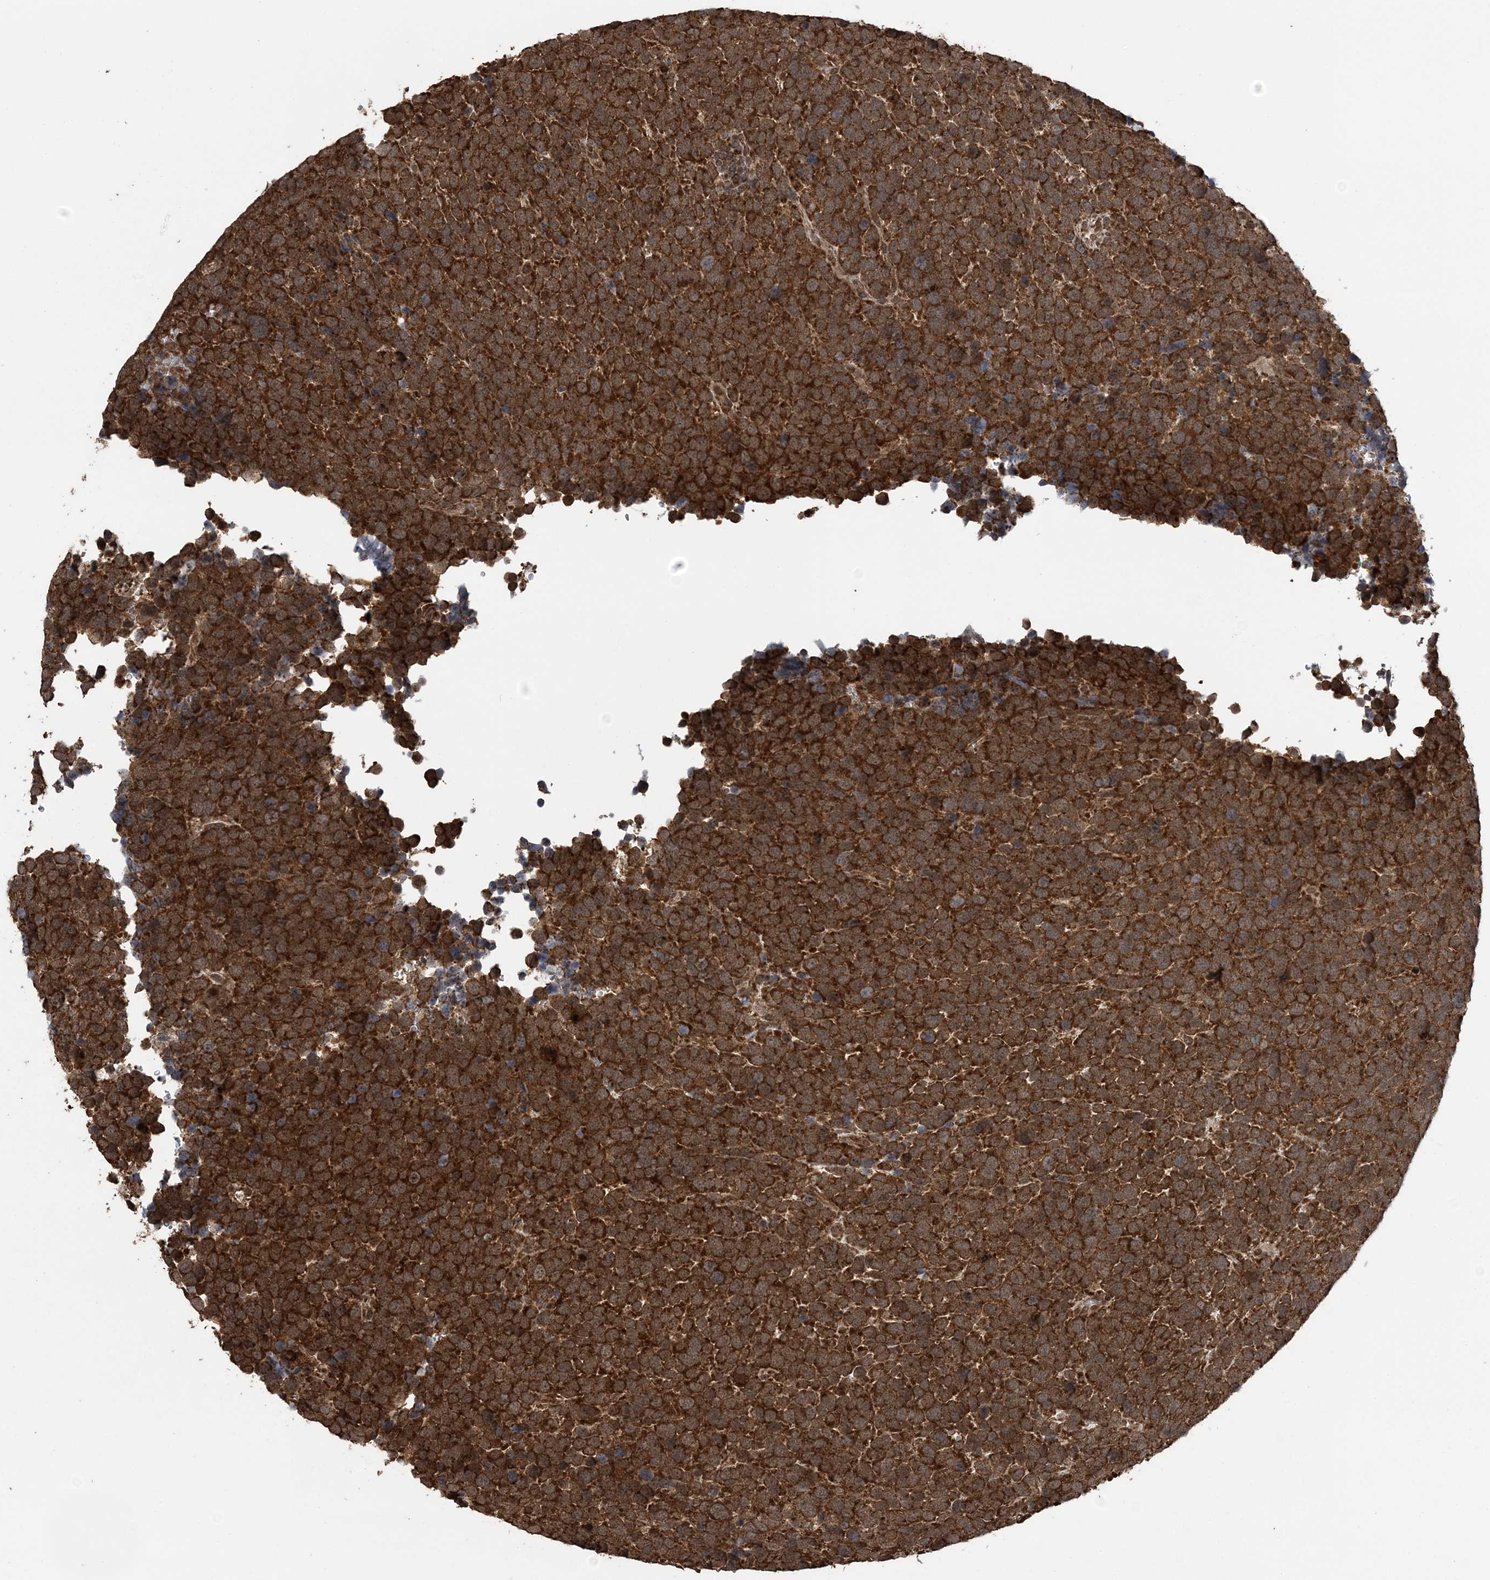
{"staining": {"intensity": "strong", "quantity": ">75%", "location": "cytoplasmic/membranous"}, "tissue": "urothelial cancer", "cell_type": "Tumor cells", "image_type": "cancer", "snomed": [{"axis": "morphology", "description": "Urothelial carcinoma, High grade"}, {"axis": "topography", "description": "Urinary bladder"}], "caption": "About >75% of tumor cells in human urothelial cancer show strong cytoplasmic/membranous protein expression as visualized by brown immunohistochemical staining.", "gene": "PCBP1", "patient": {"sex": "female", "age": 82}}